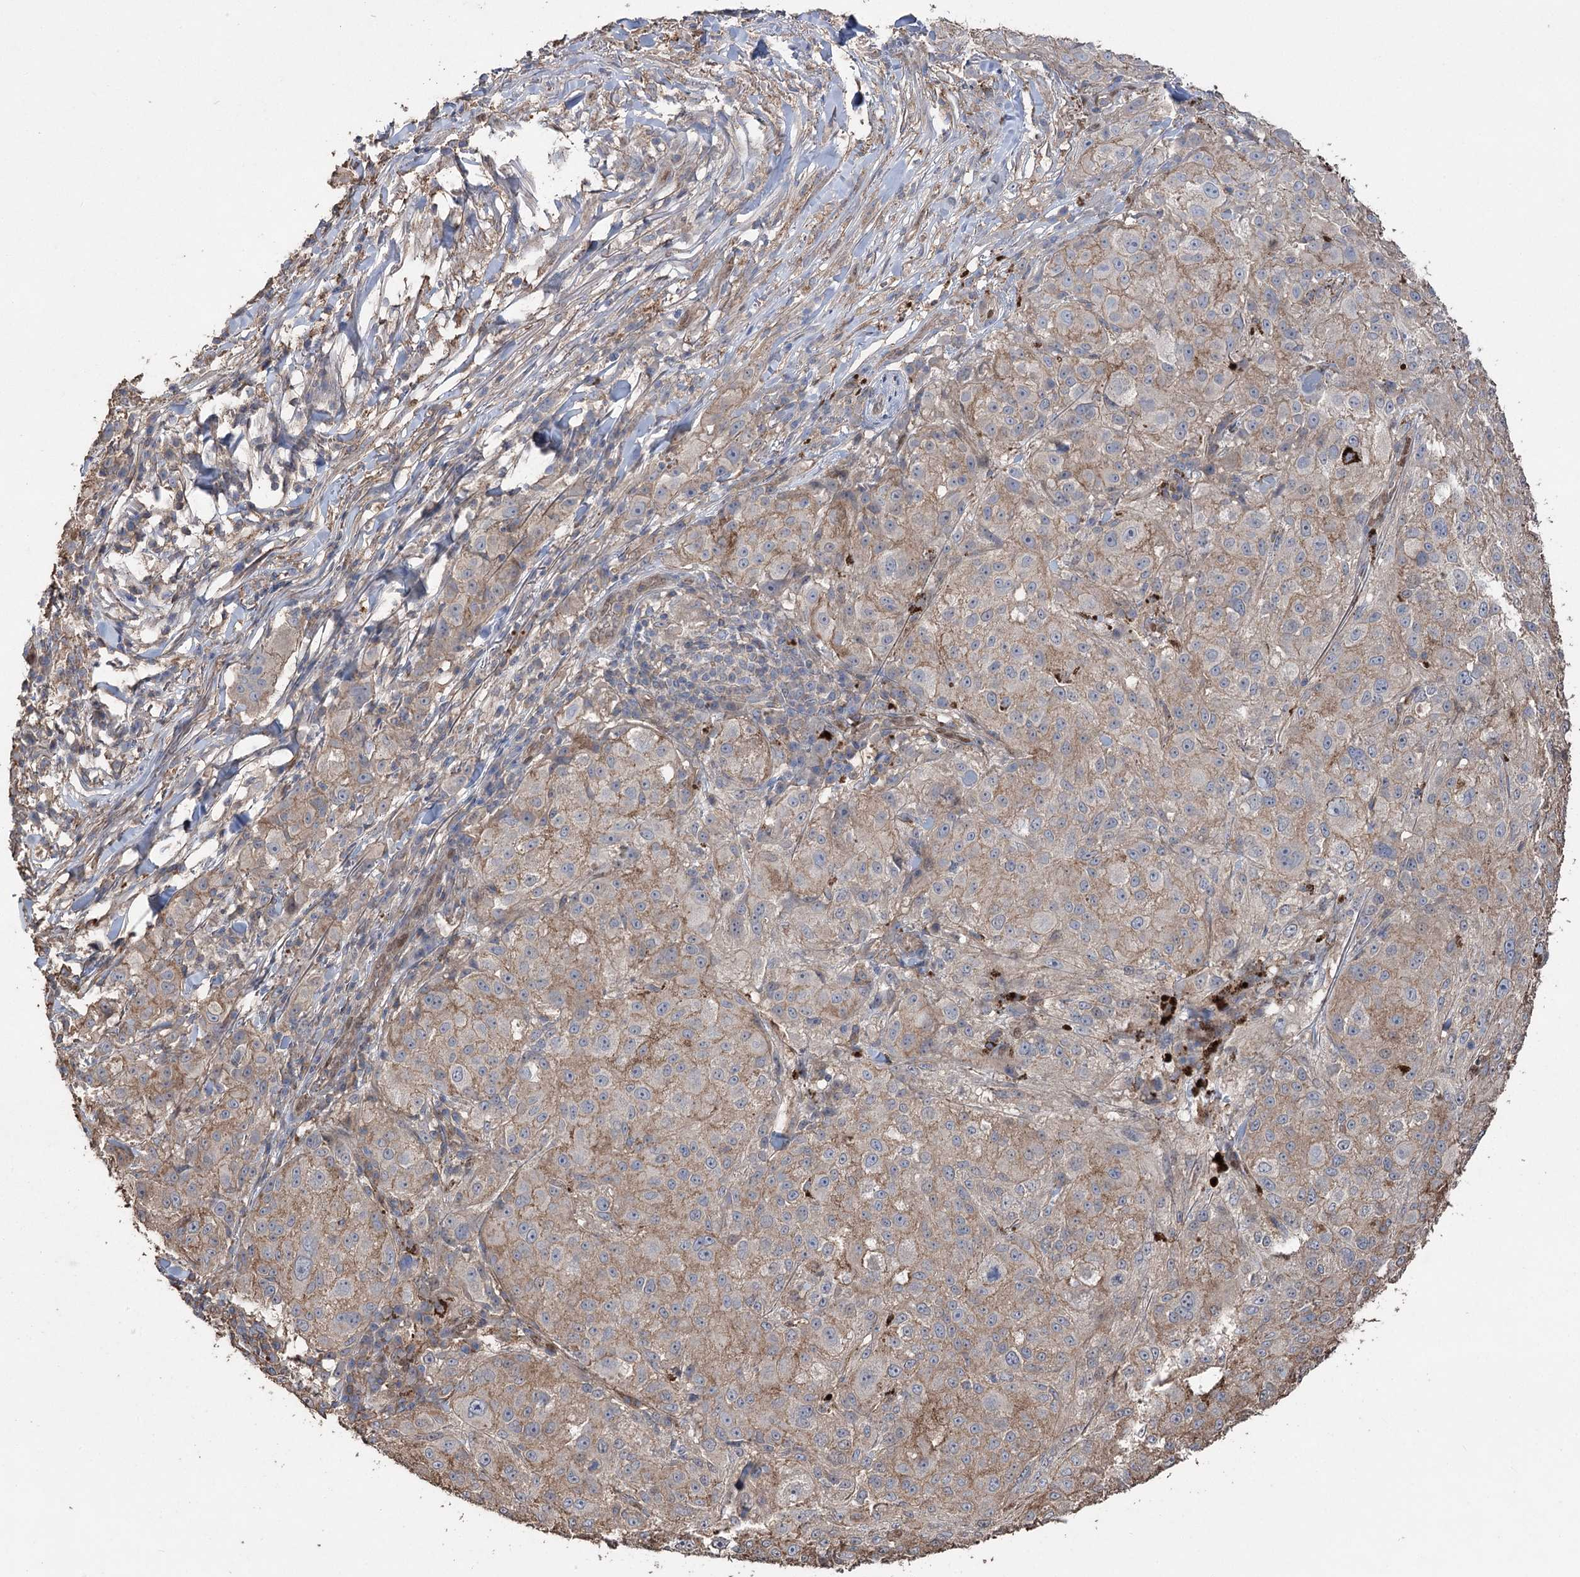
{"staining": {"intensity": "negative", "quantity": "none", "location": "none"}, "tissue": "melanoma", "cell_type": "Tumor cells", "image_type": "cancer", "snomed": [{"axis": "morphology", "description": "Necrosis, NOS"}, {"axis": "morphology", "description": "Malignant melanoma, NOS"}, {"axis": "topography", "description": "Skin"}], "caption": "Immunohistochemistry (IHC) image of malignant melanoma stained for a protein (brown), which shows no expression in tumor cells. Nuclei are stained in blue.", "gene": "FAM13B", "patient": {"sex": "female", "age": 87}}